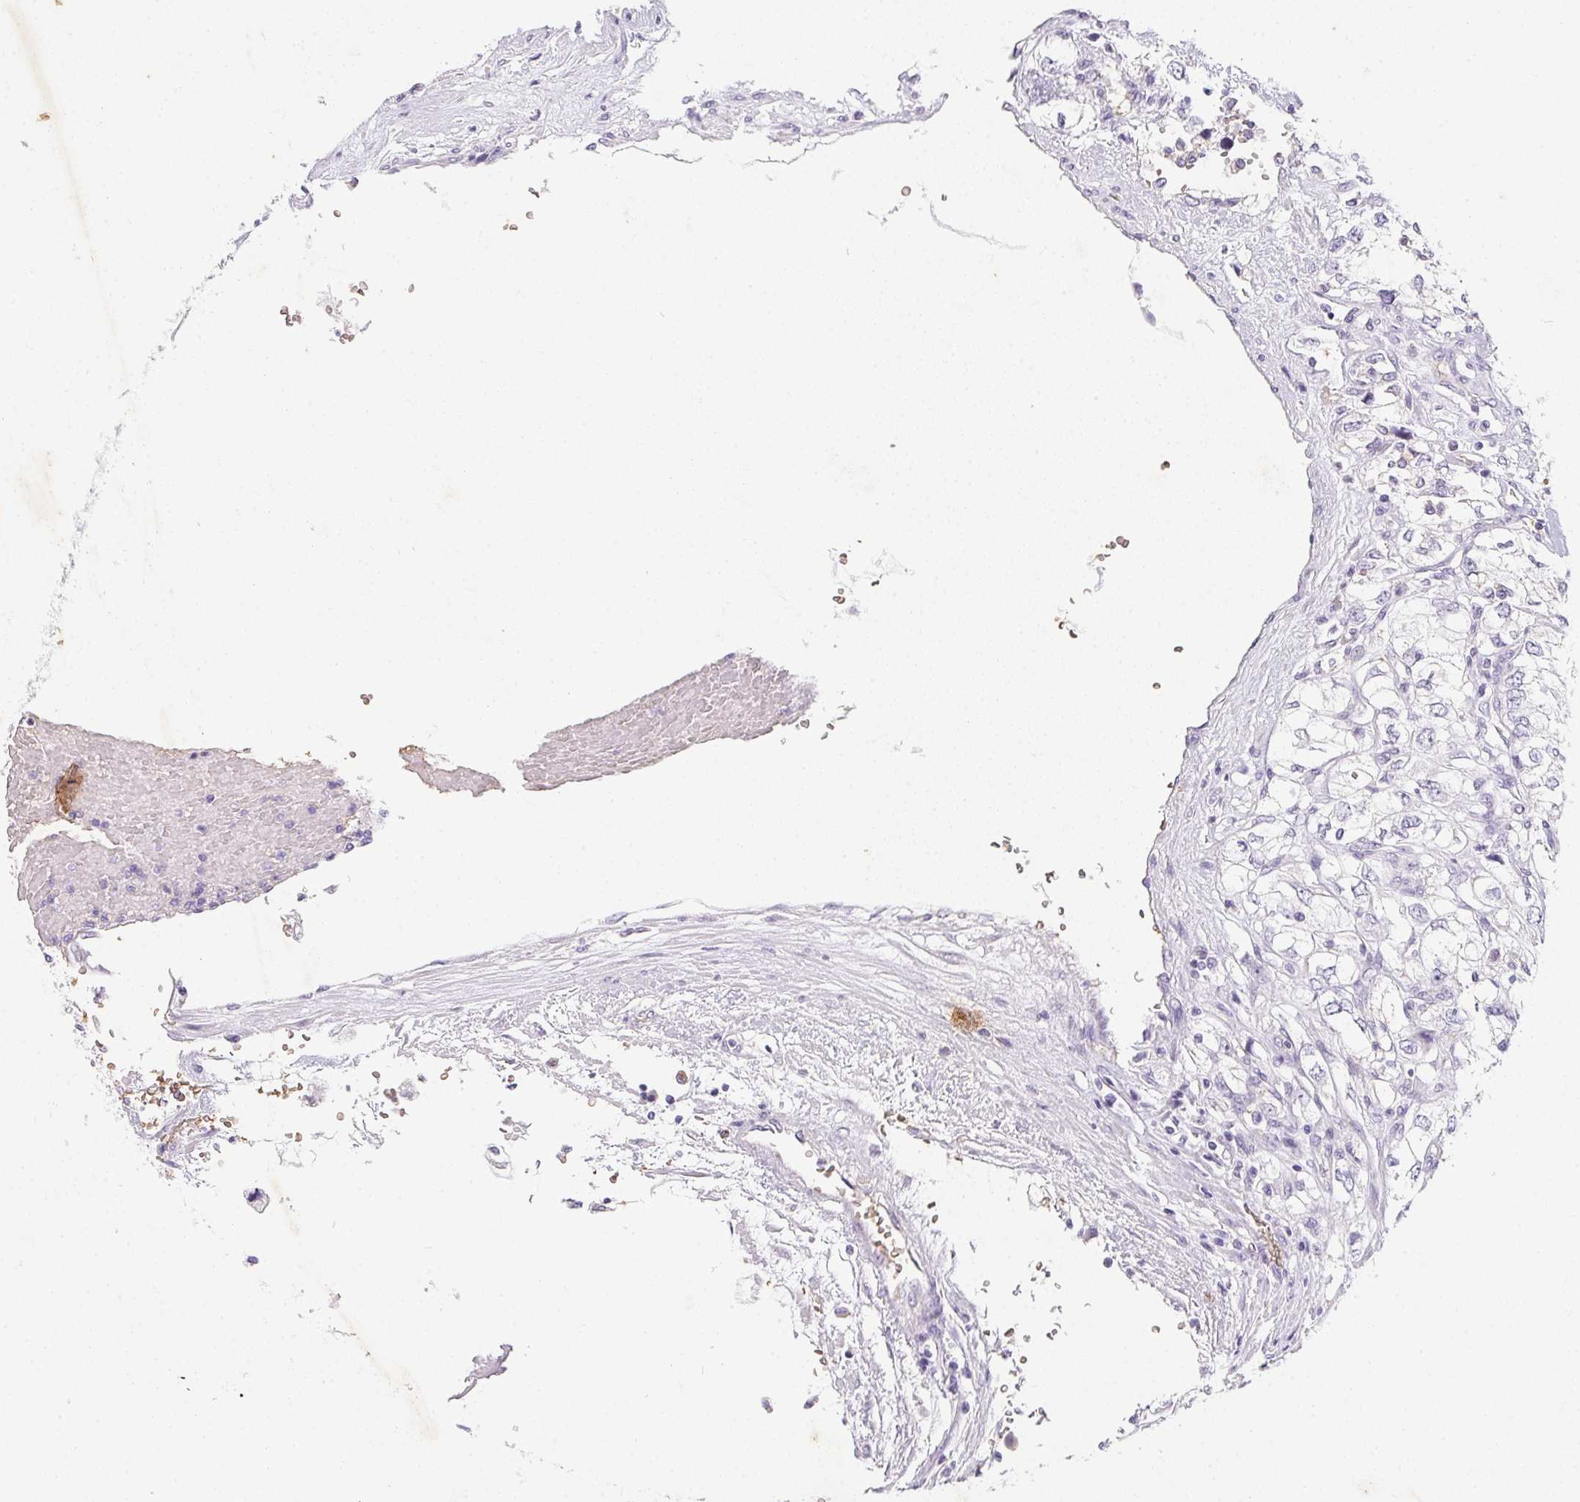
{"staining": {"intensity": "negative", "quantity": "none", "location": "none"}, "tissue": "renal cancer", "cell_type": "Tumor cells", "image_type": "cancer", "snomed": [{"axis": "morphology", "description": "Adenocarcinoma, NOS"}, {"axis": "topography", "description": "Kidney"}], "caption": "A high-resolution micrograph shows immunohistochemistry staining of adenocarcinoma (renal), which reveals no significant expression in tumor cells.", "gene": "DCD", "patient": {"sex": "female", "age": 59}}